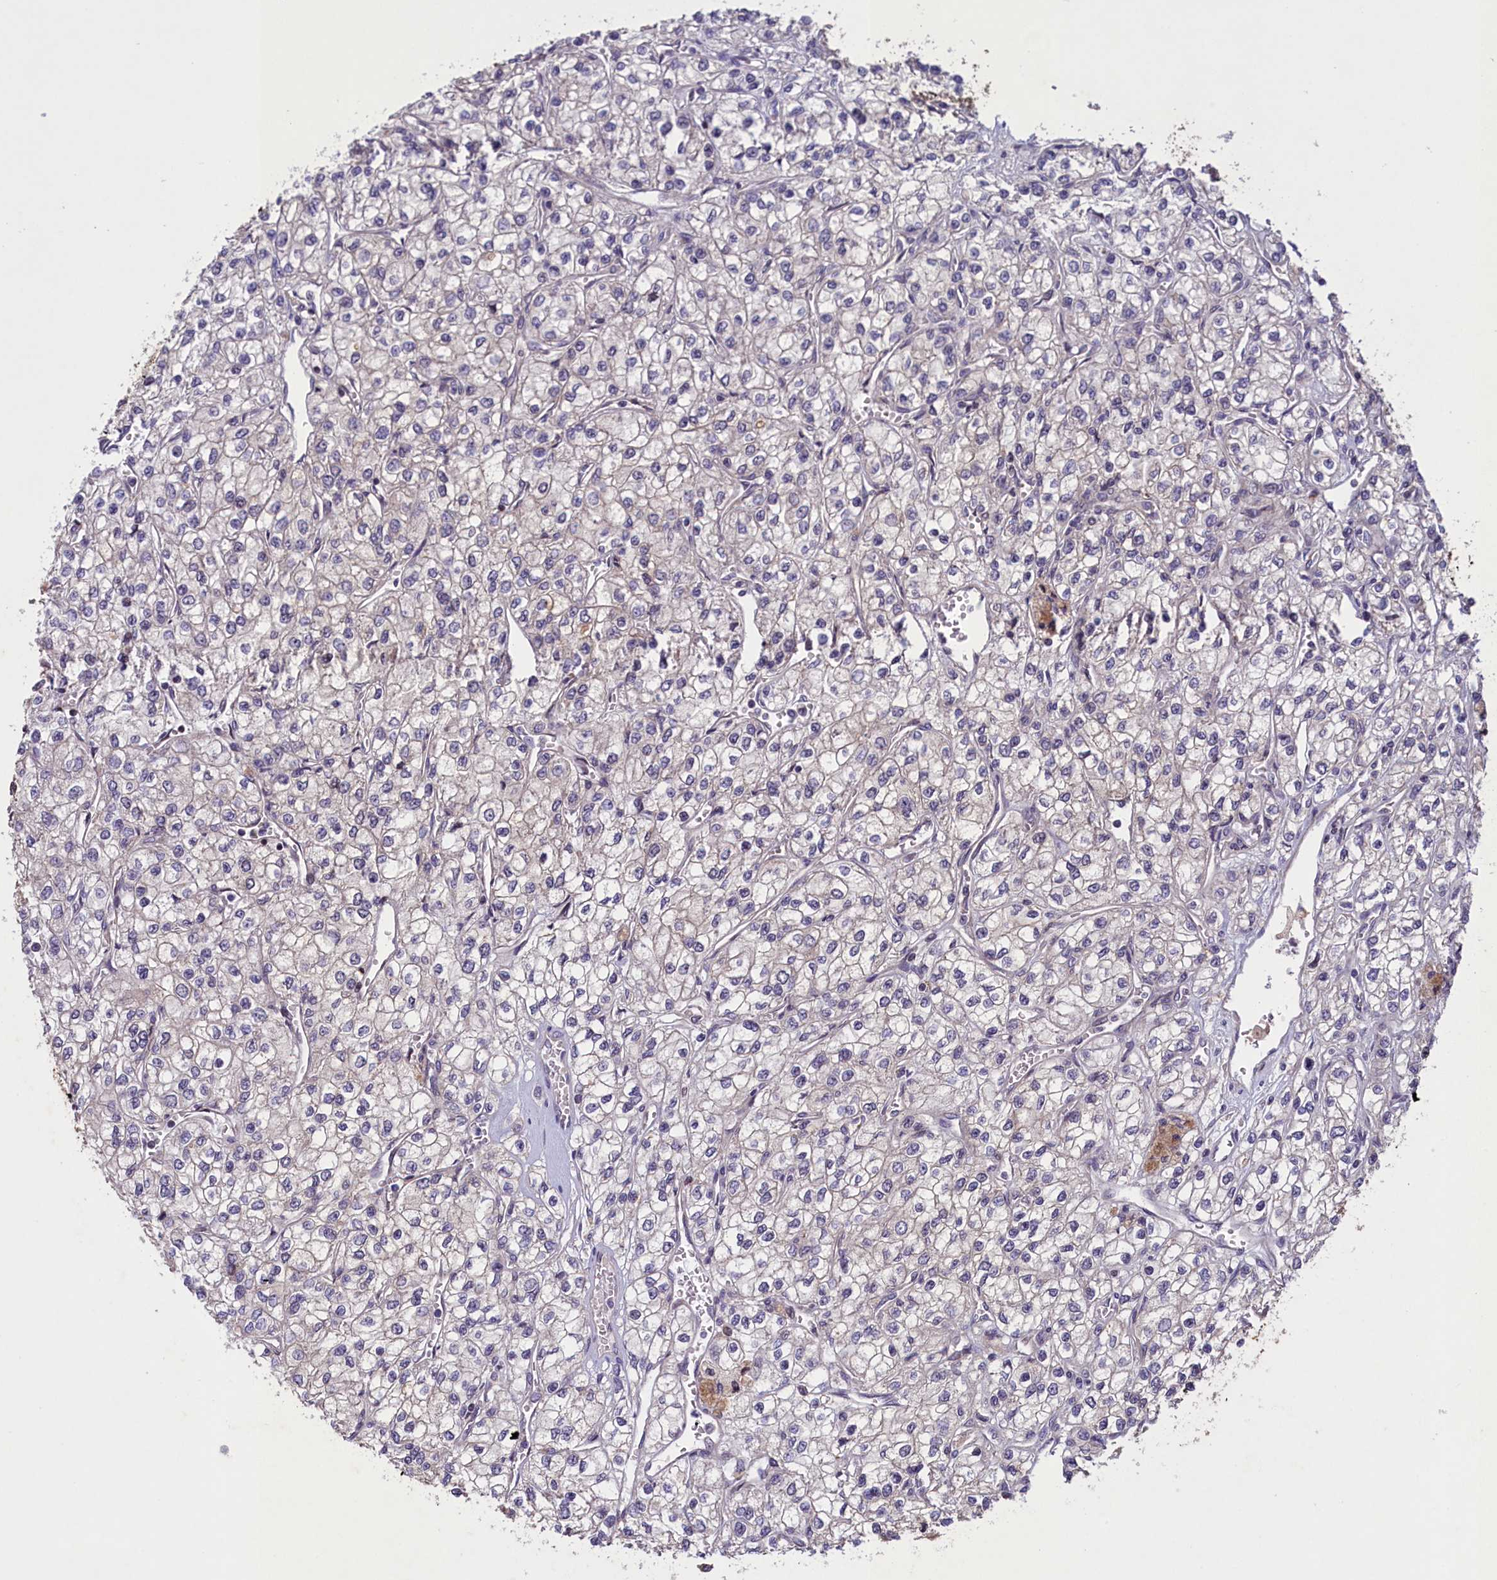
{"staining": {"intensity": "negative", "quantity": "none", "location": "none"}, "tissue": "renal cancer", "cell_type": "Tumor cells", "image_type": "cancer", "snomed": [{"axis": "morphology", "description": "Adenocarcinoma, NOS"}, {"axis": "topography", "description": "Kidney"}], "caption": "The IHC image has no significant staining in tumor cells of adenocarcinoma (renal) tissue.", "gene": "MAN2C1", "patient": {"sex": "male", "age": 80}}